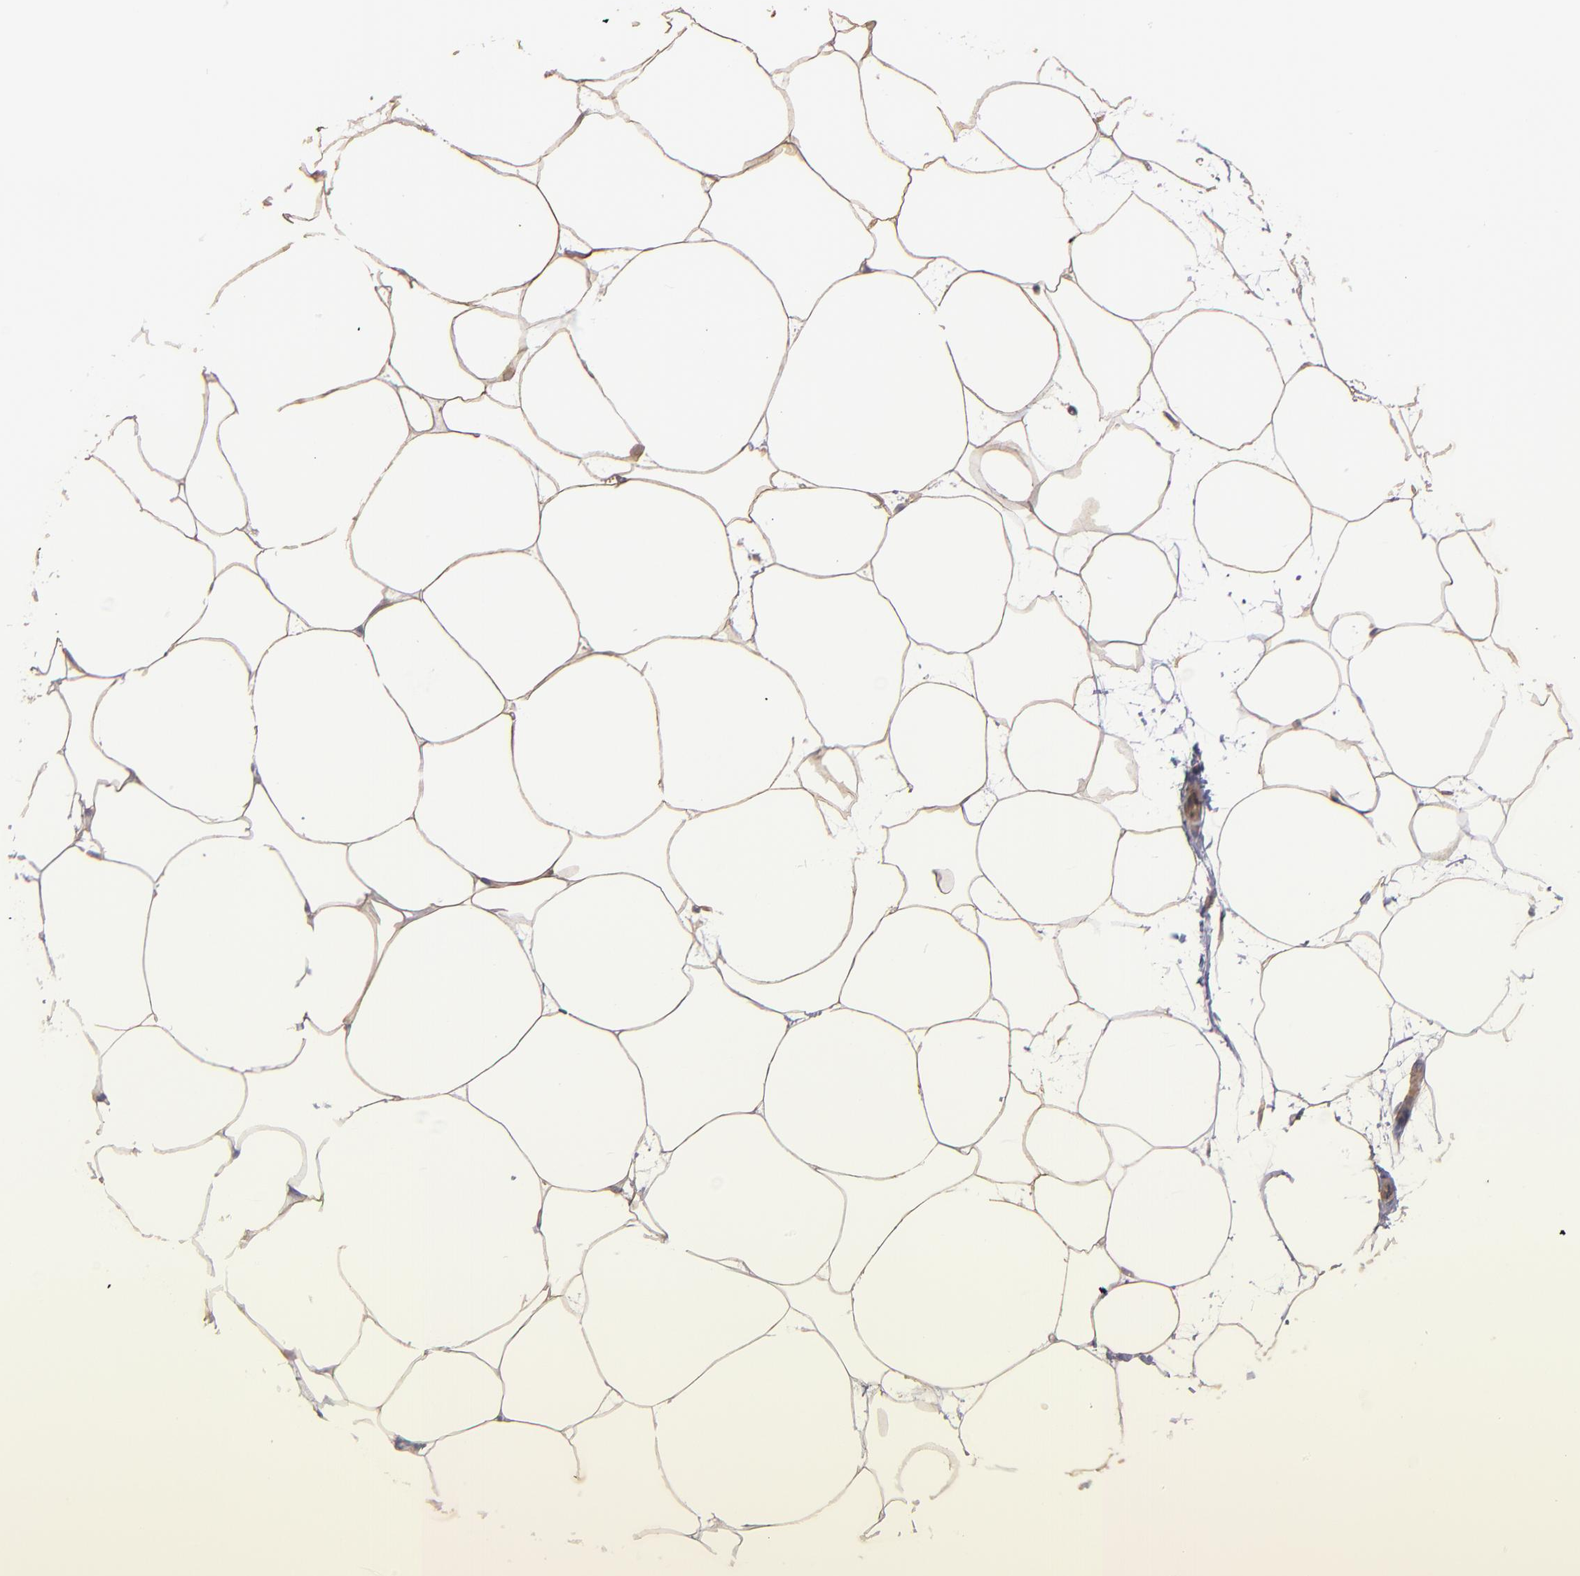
{"staining": {"intensity": "moderate", "quantity": ">75%", "location": "cytoplasmic/membranous"}, "tissue": "adipose tissue", "cell_type": "Adipocytes", "image_type": "normal", "snomed": [{"axis": "morphology", "description": "Normal tissue, NOS"}, {"axis": "morphology", "description": "Duct carcinoma"}, {"axis": "topography", "description": "Breast"}, {"axis": "topography", "description": "Adipose tissue"}], "caption": "An immunohistochemistry (IHC) histopathology image of benign tissue is shown. Protein staining in brown shows moderate cytoplasmic/membranous positivity in adipose tissue within adipocytes. (DAB (3,3'-diaminobenzidine) IHC, brown staining for protein, blue staining for nuclei).", "gene": "ABCC1", "patient": {"sex": "female", "age": 37}}